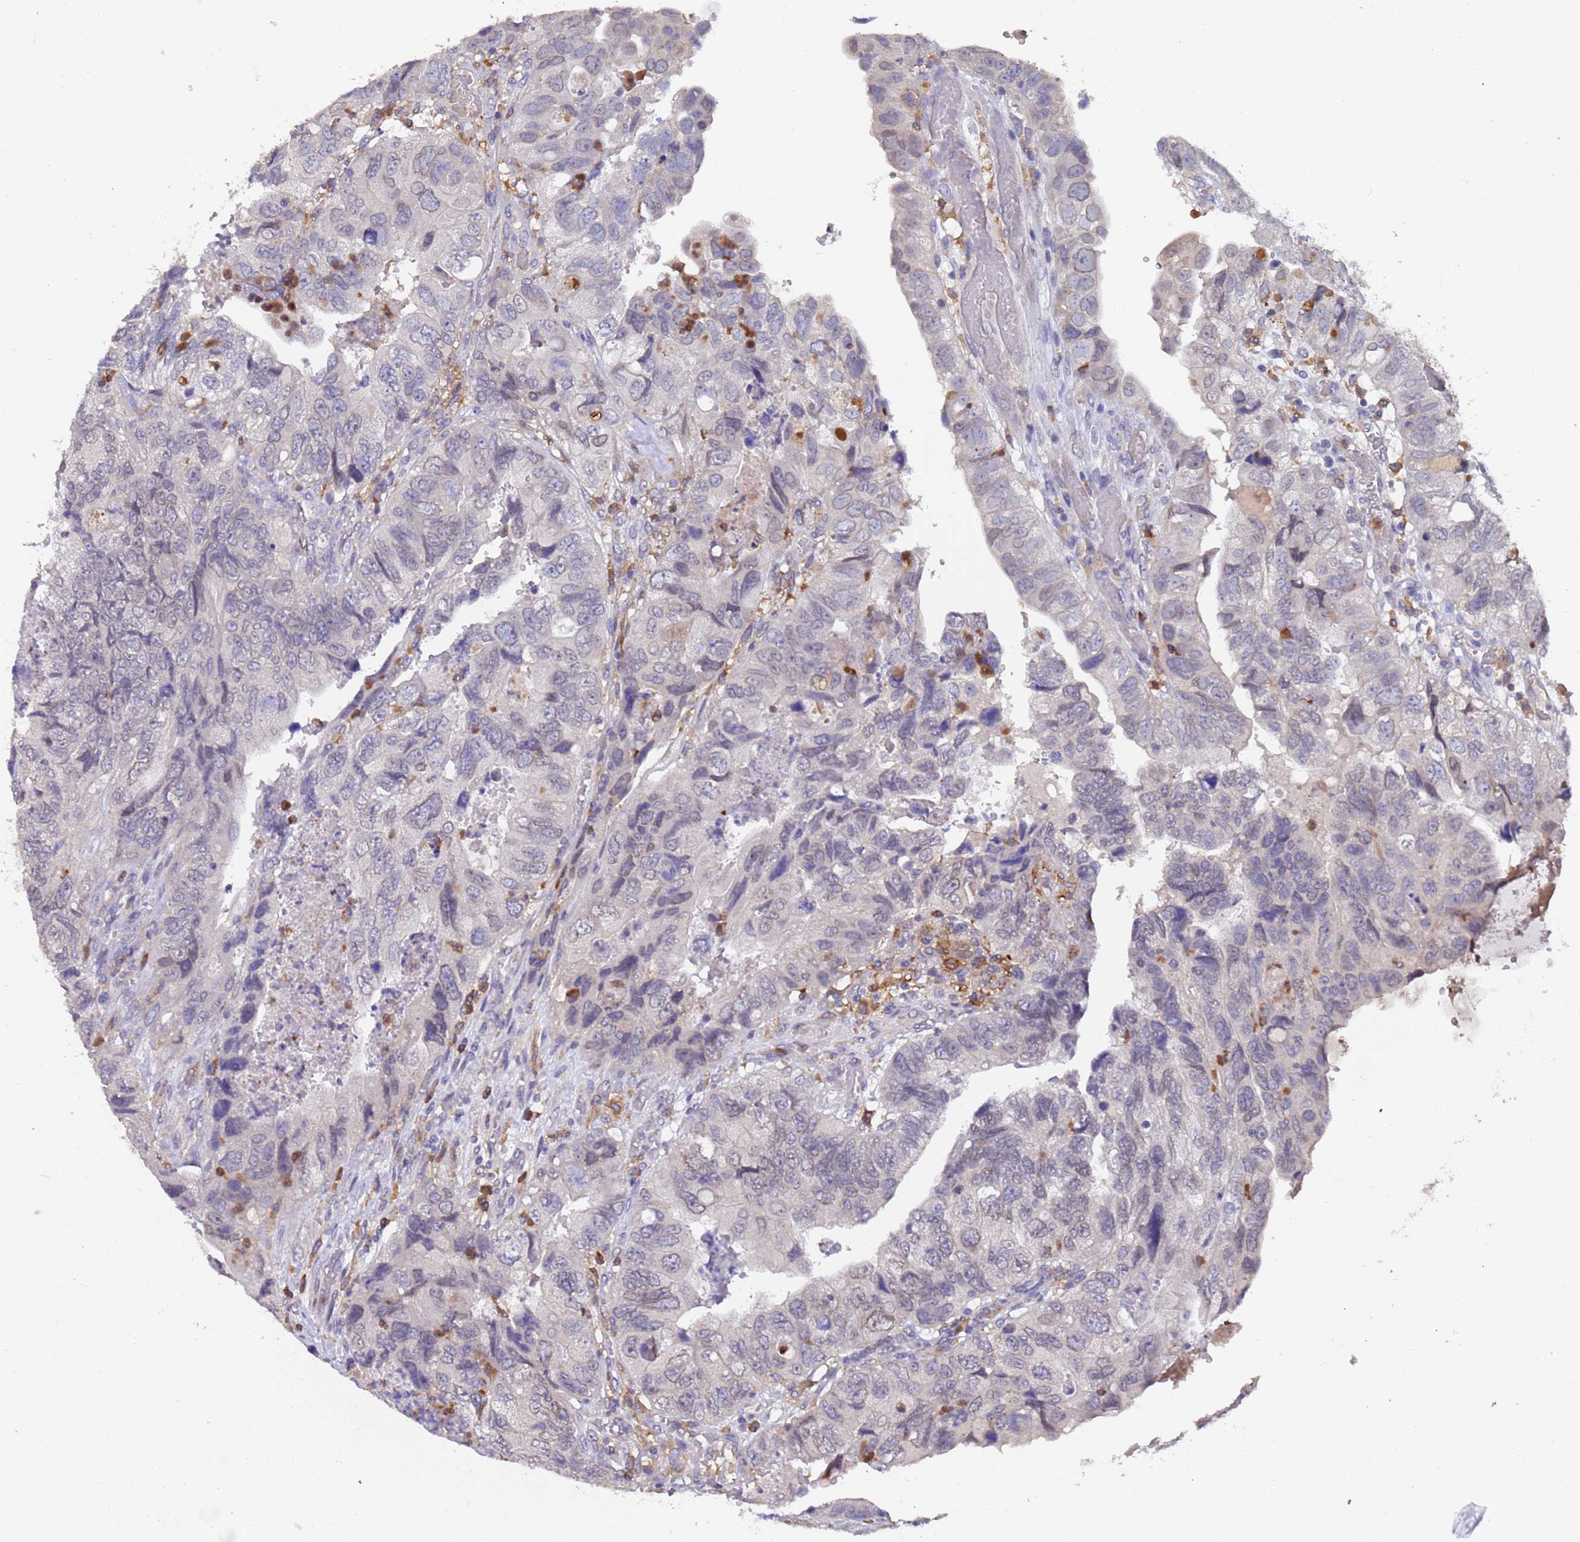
{"staining": {"intensity": "negative", "quantity": "none", "location": "none"}, "tissue": "colorectal cancer", "cell_type": "Tumor cells", "image_type": "cancer", "snomed": [{"axis": "morphology", "description": "Adenocarcinoma, NOS"}, {"axis": "topography", "description": "Rectum"}], "caption": "IHC of human colorectal cancer exhibits no positivity in tumor cells.", "gene": "AMPD3", "patient": {"sex": "male", "age": 63}}